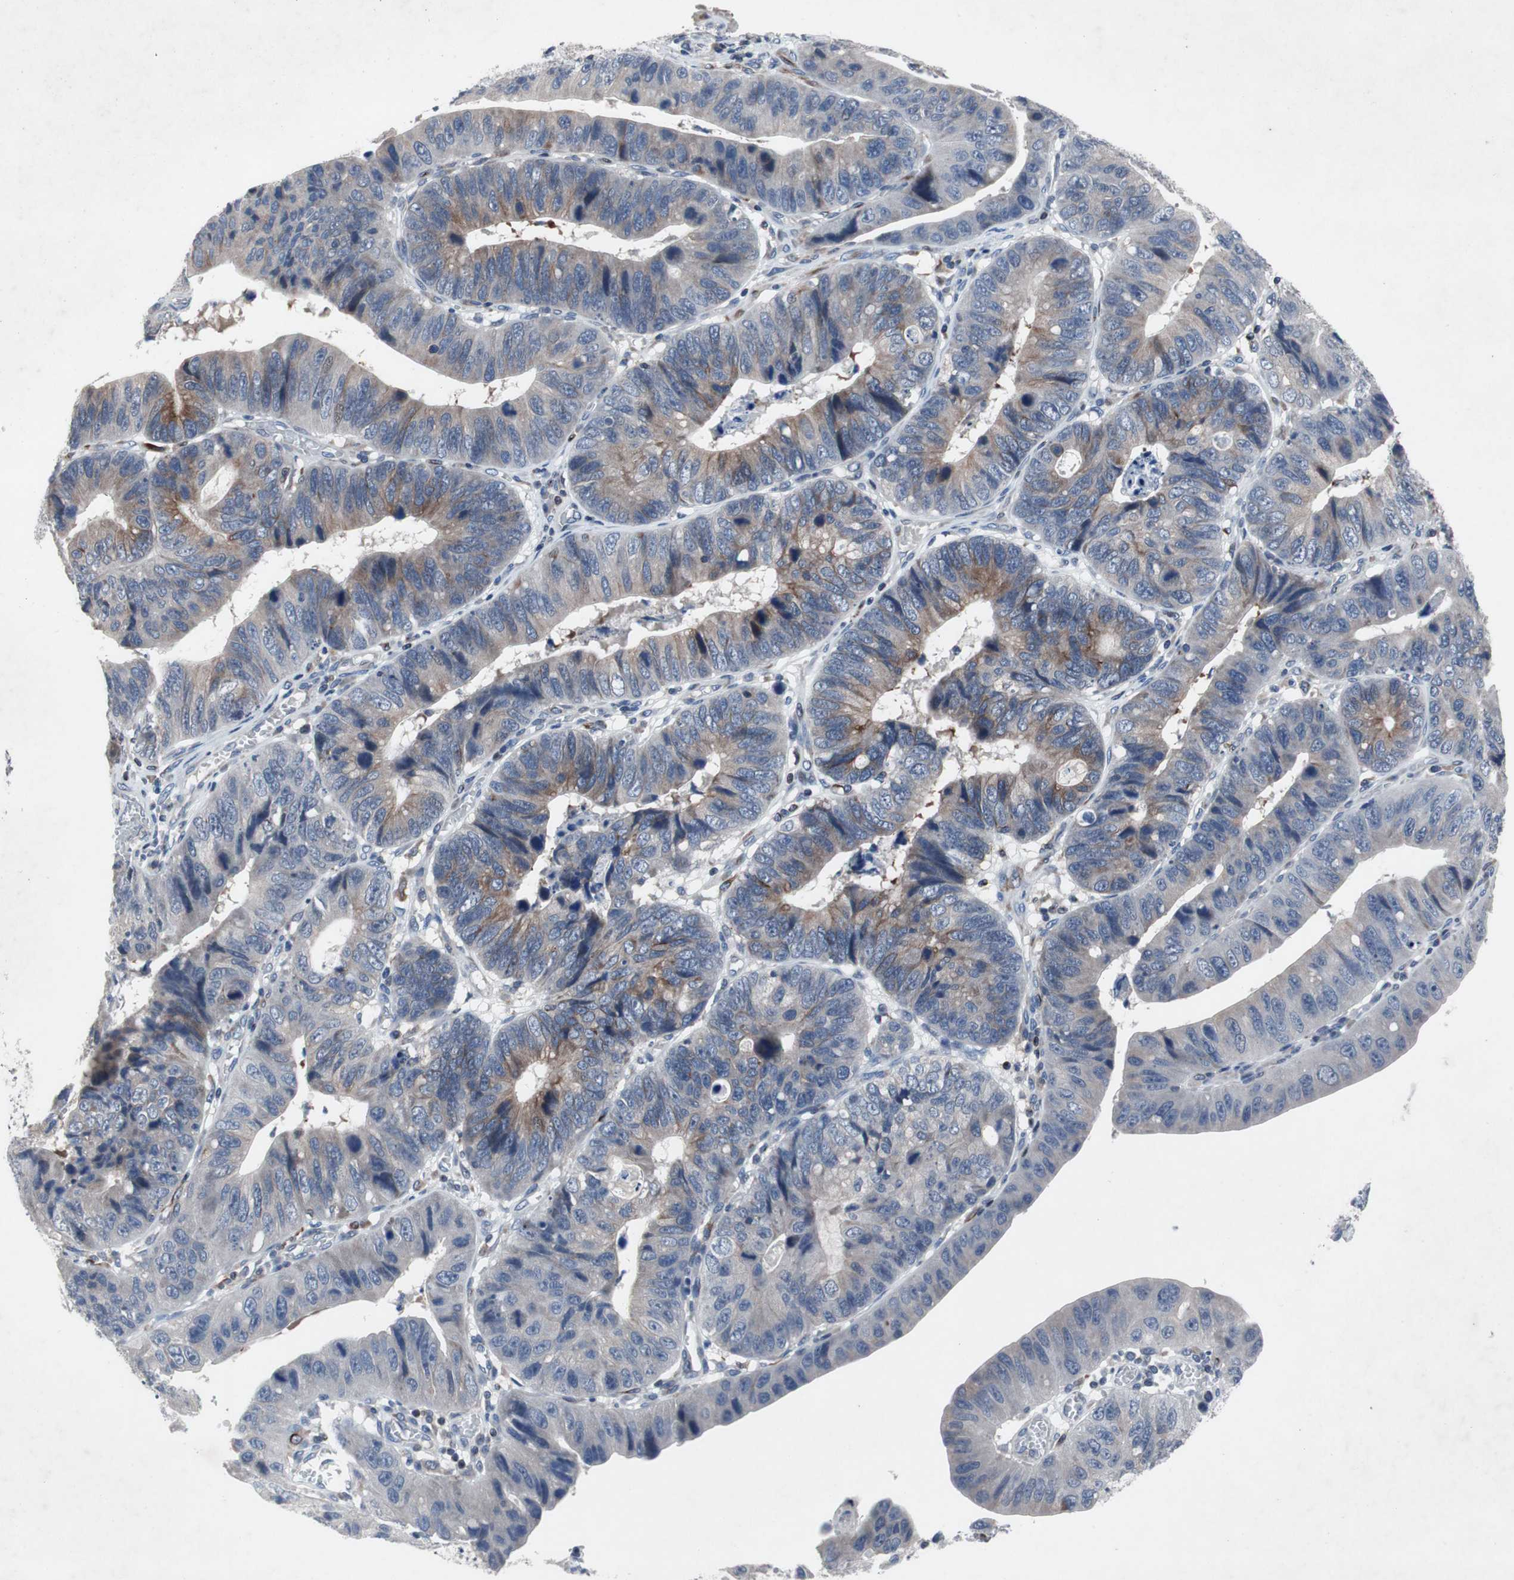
{"staining": {"intensity": "weak", "quantity": "<25%", "location": "cytoplasmic/membranous"}, "tissue": "stomach cancer", "cell_type": "Tumor cells", "image_type": "cancer", "snomed": [{"axis": "morphology", "description": "Adenocarcinoma, NOS"}, {"axis": "topography", "description": "Stomach"}], "caption": "Tumor cells are negative for protein expression in human stomach cancer.", "gene": "MUTYH", "patient": {"sex": "male", "age": 59}}